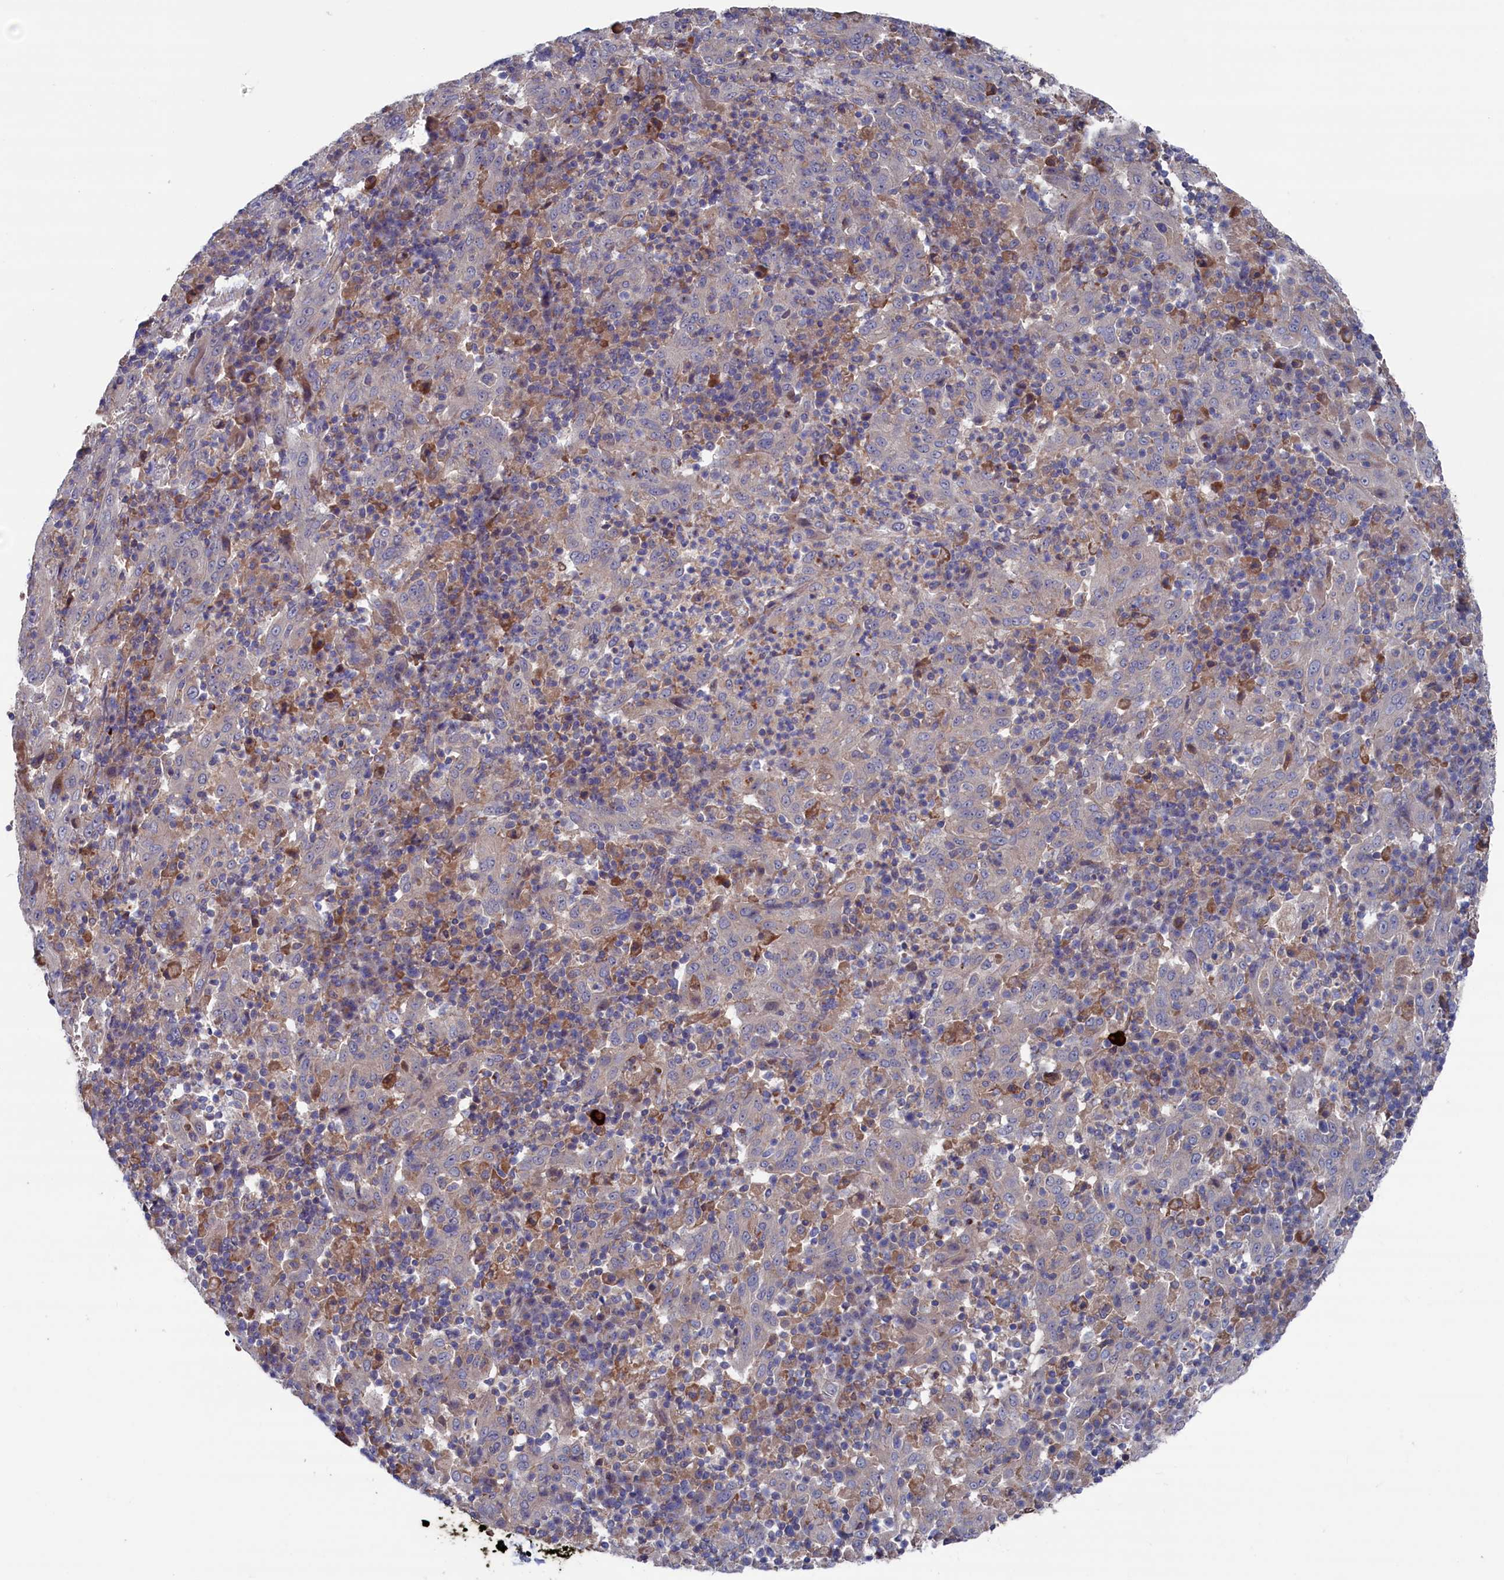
{"staining": {"intensity": "negative", "quantity": "none", "location": "none"}, "tissue": "pancreatic cancer", "cell_type": "Tumor cells", "image_type": "cancer", "snomed": [{"axis": "morphology", "description": "Adenocarcinoma, NOS"}, {"axis": "topography", "description": "Pancreas"}], "caption": "A high-resolution histopathology image shows immunohistochemistry staining of adenocarcinoma (pancreatic), which demonstrates no significant positivity in tumor cells.", "gene": "SPATA13", "patient": {"sex": "male", "age": 63}}